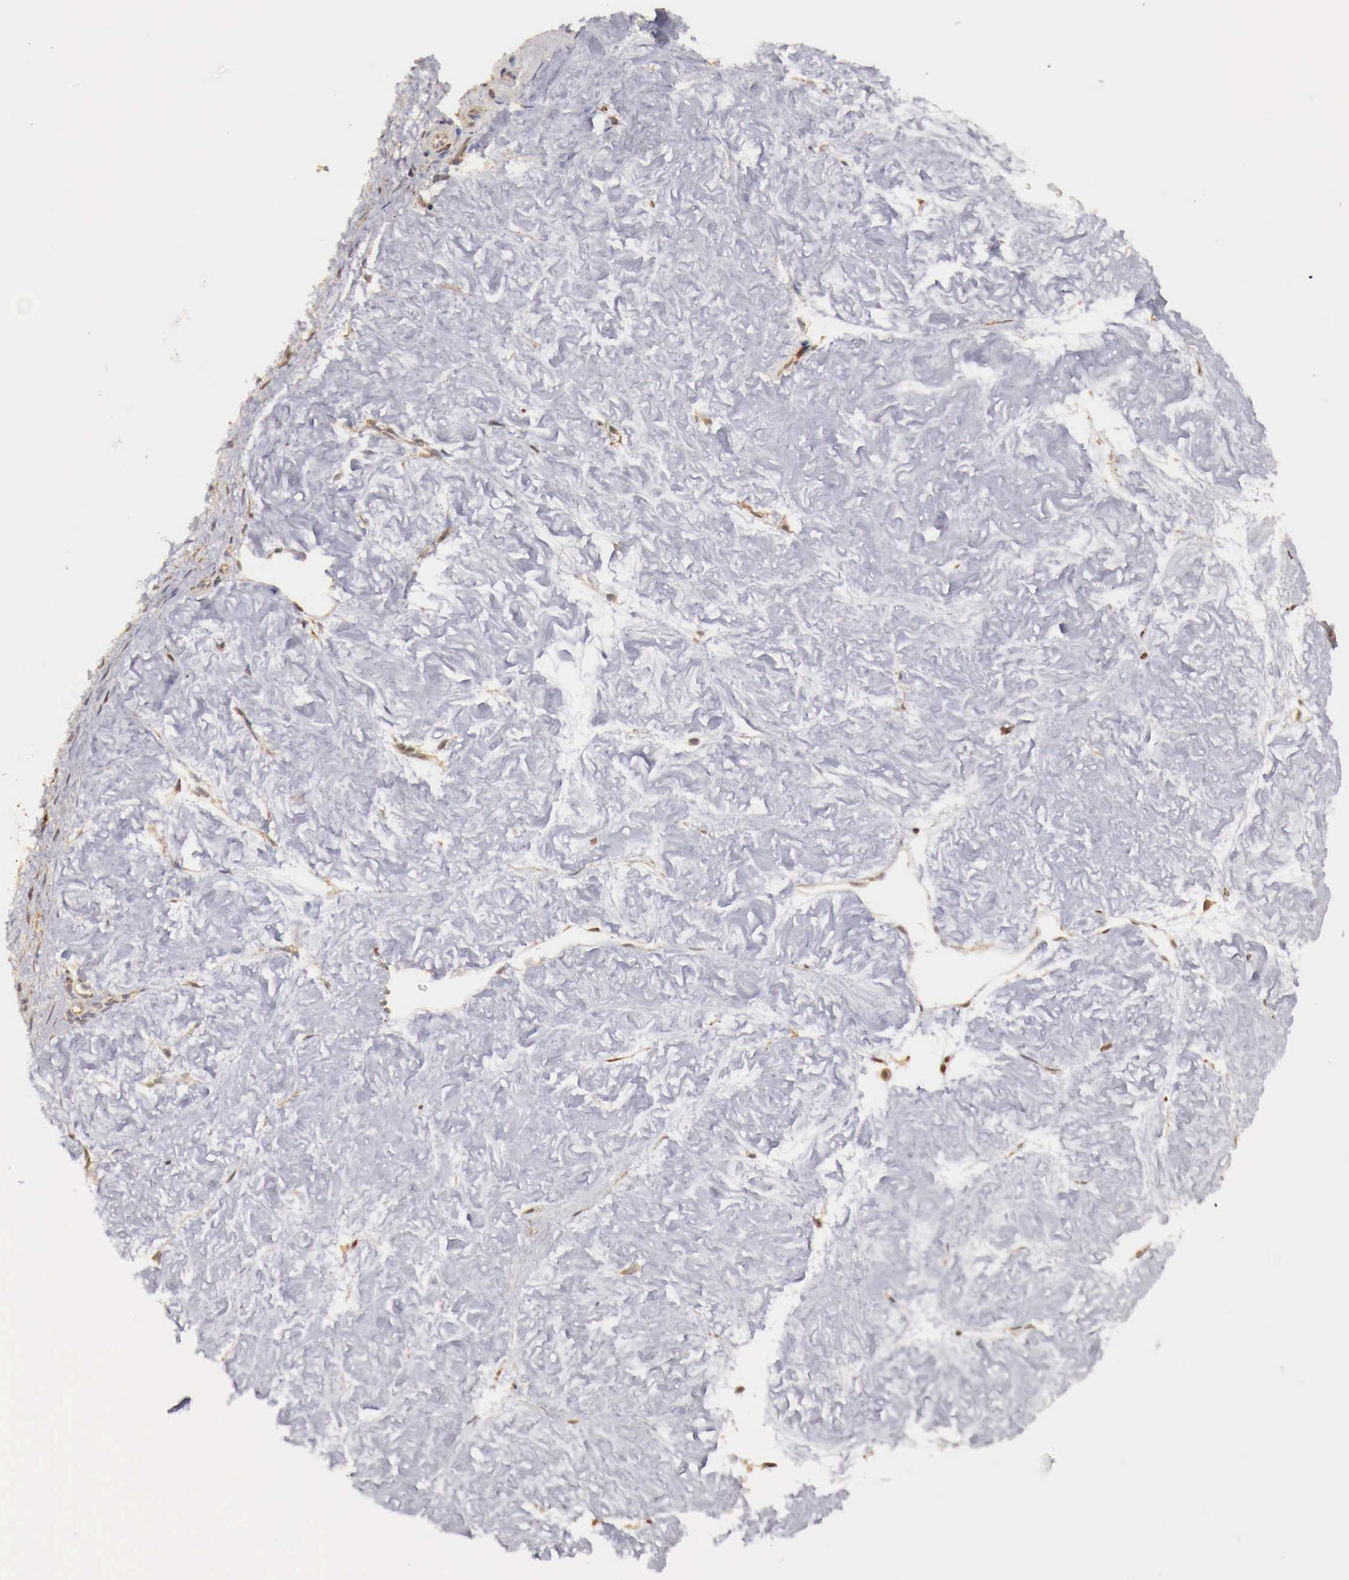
{"staining": {"intensity": "negative", "quantity": "none", "location": "none"}, "tissue": "ovarian cancer", "cell_type": "Tumor cells", "image_type": "cancer", "snomed": [{"axis": "morphology", "description": "Carcinoma, endometroid"}, {"axis": "topography", "description": "Ovary"}], "caption": "Histopathology image shows no protein expression in tumor cells of endometroid carcinoma (ovarian) tissue. (DAB (3,3'-diaminobenzidine) immunohistochemistry (IHC) with hematoxylin counter stain).", "gene": "KHDRBS2", "patient": {"sex": "female", "age": 52}}